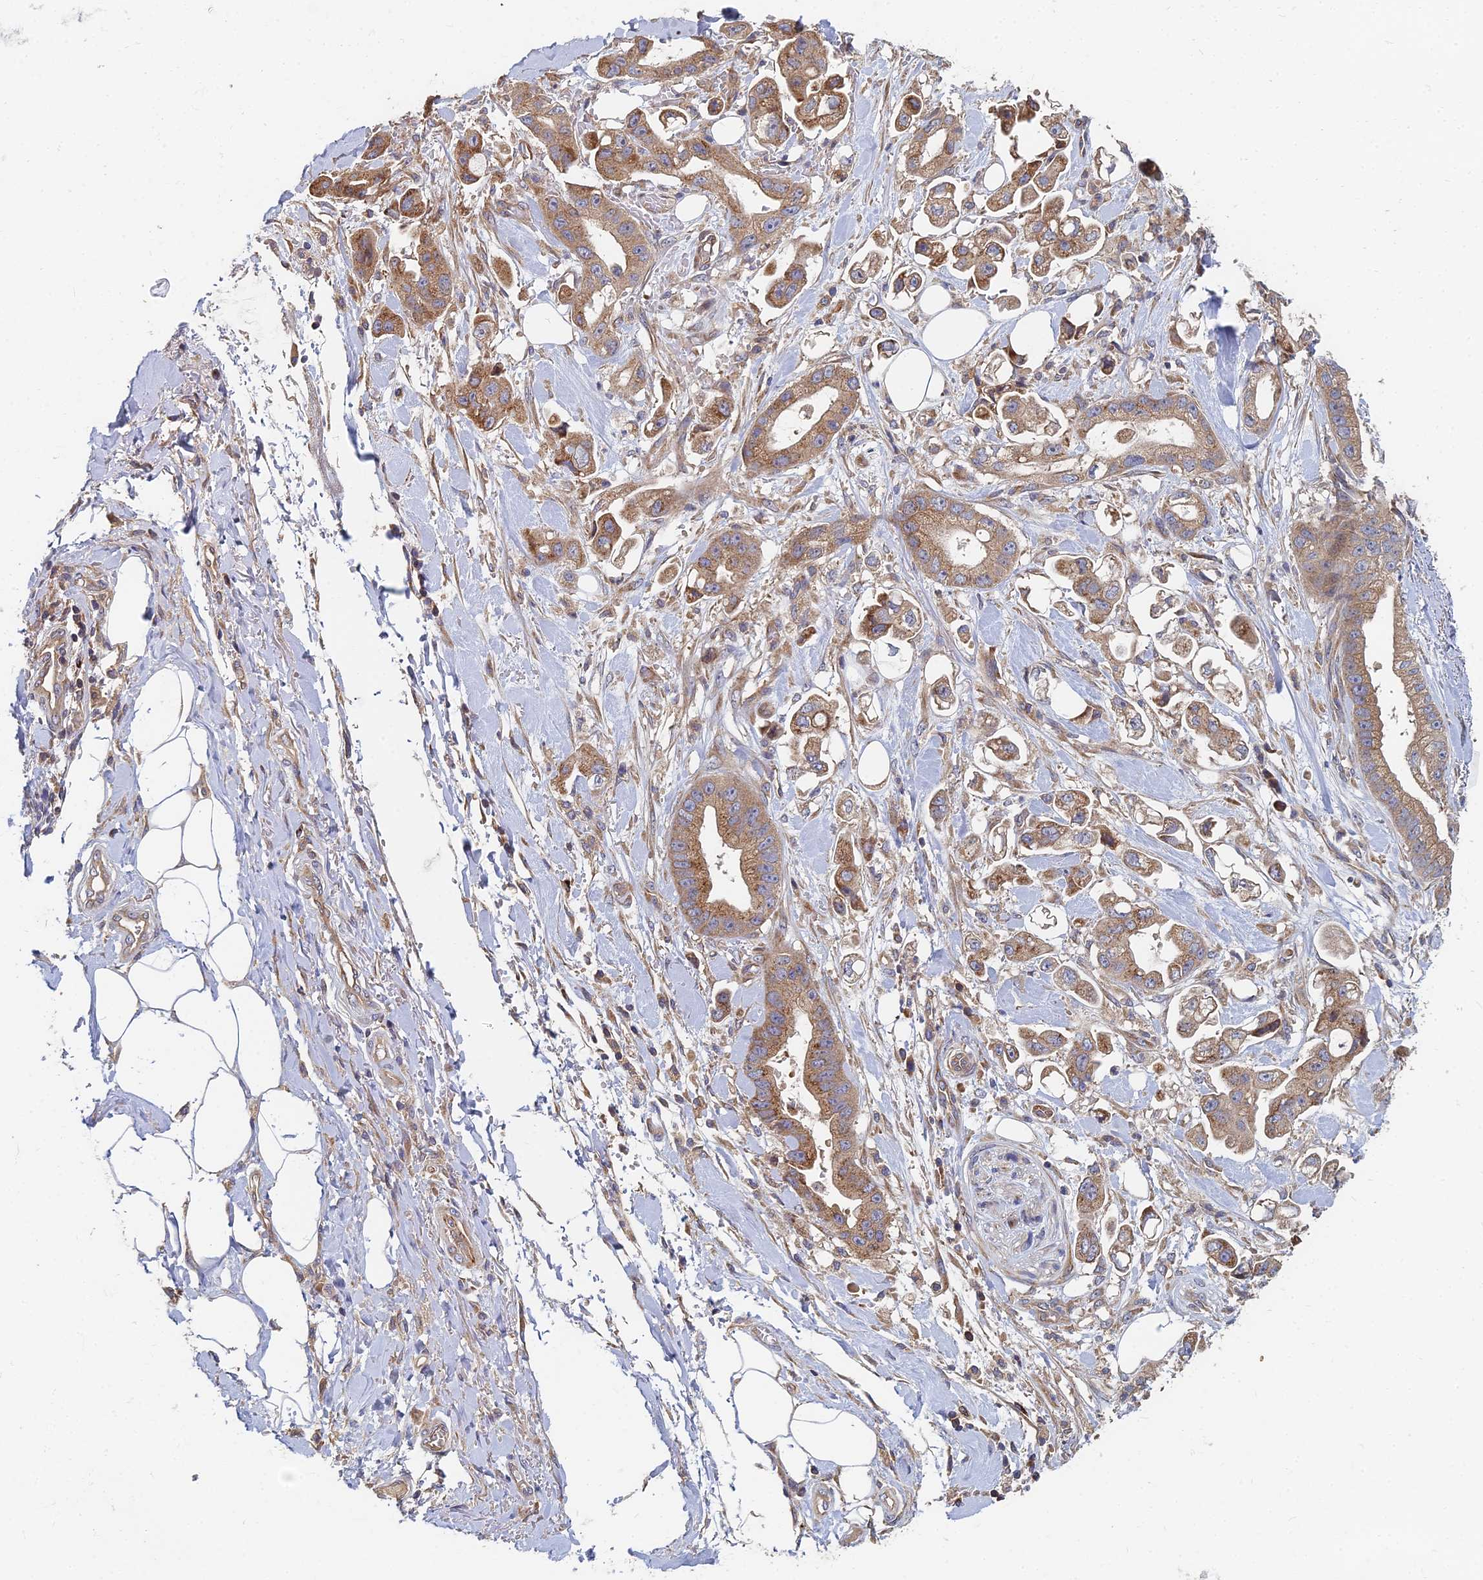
{"staining": {"intensity": "moderate", "quantity": ">75%", "location": "cytoplasmic/membranous"}, "tissue": "stomach cancer", "cell_type": "Tumor cells", "image_type": "cancer", "snomed": [{"axis": "morphology", "description": "Adenocarcinoma, NOS"}, {"axis": "topography", "description": "Stomach"}], "caption": "Stomach cancer stained with a protein marker shows moderate staining in tumor cells.", "gene": "CCZ1", "patient": {"sex": "male", "age": 62}}